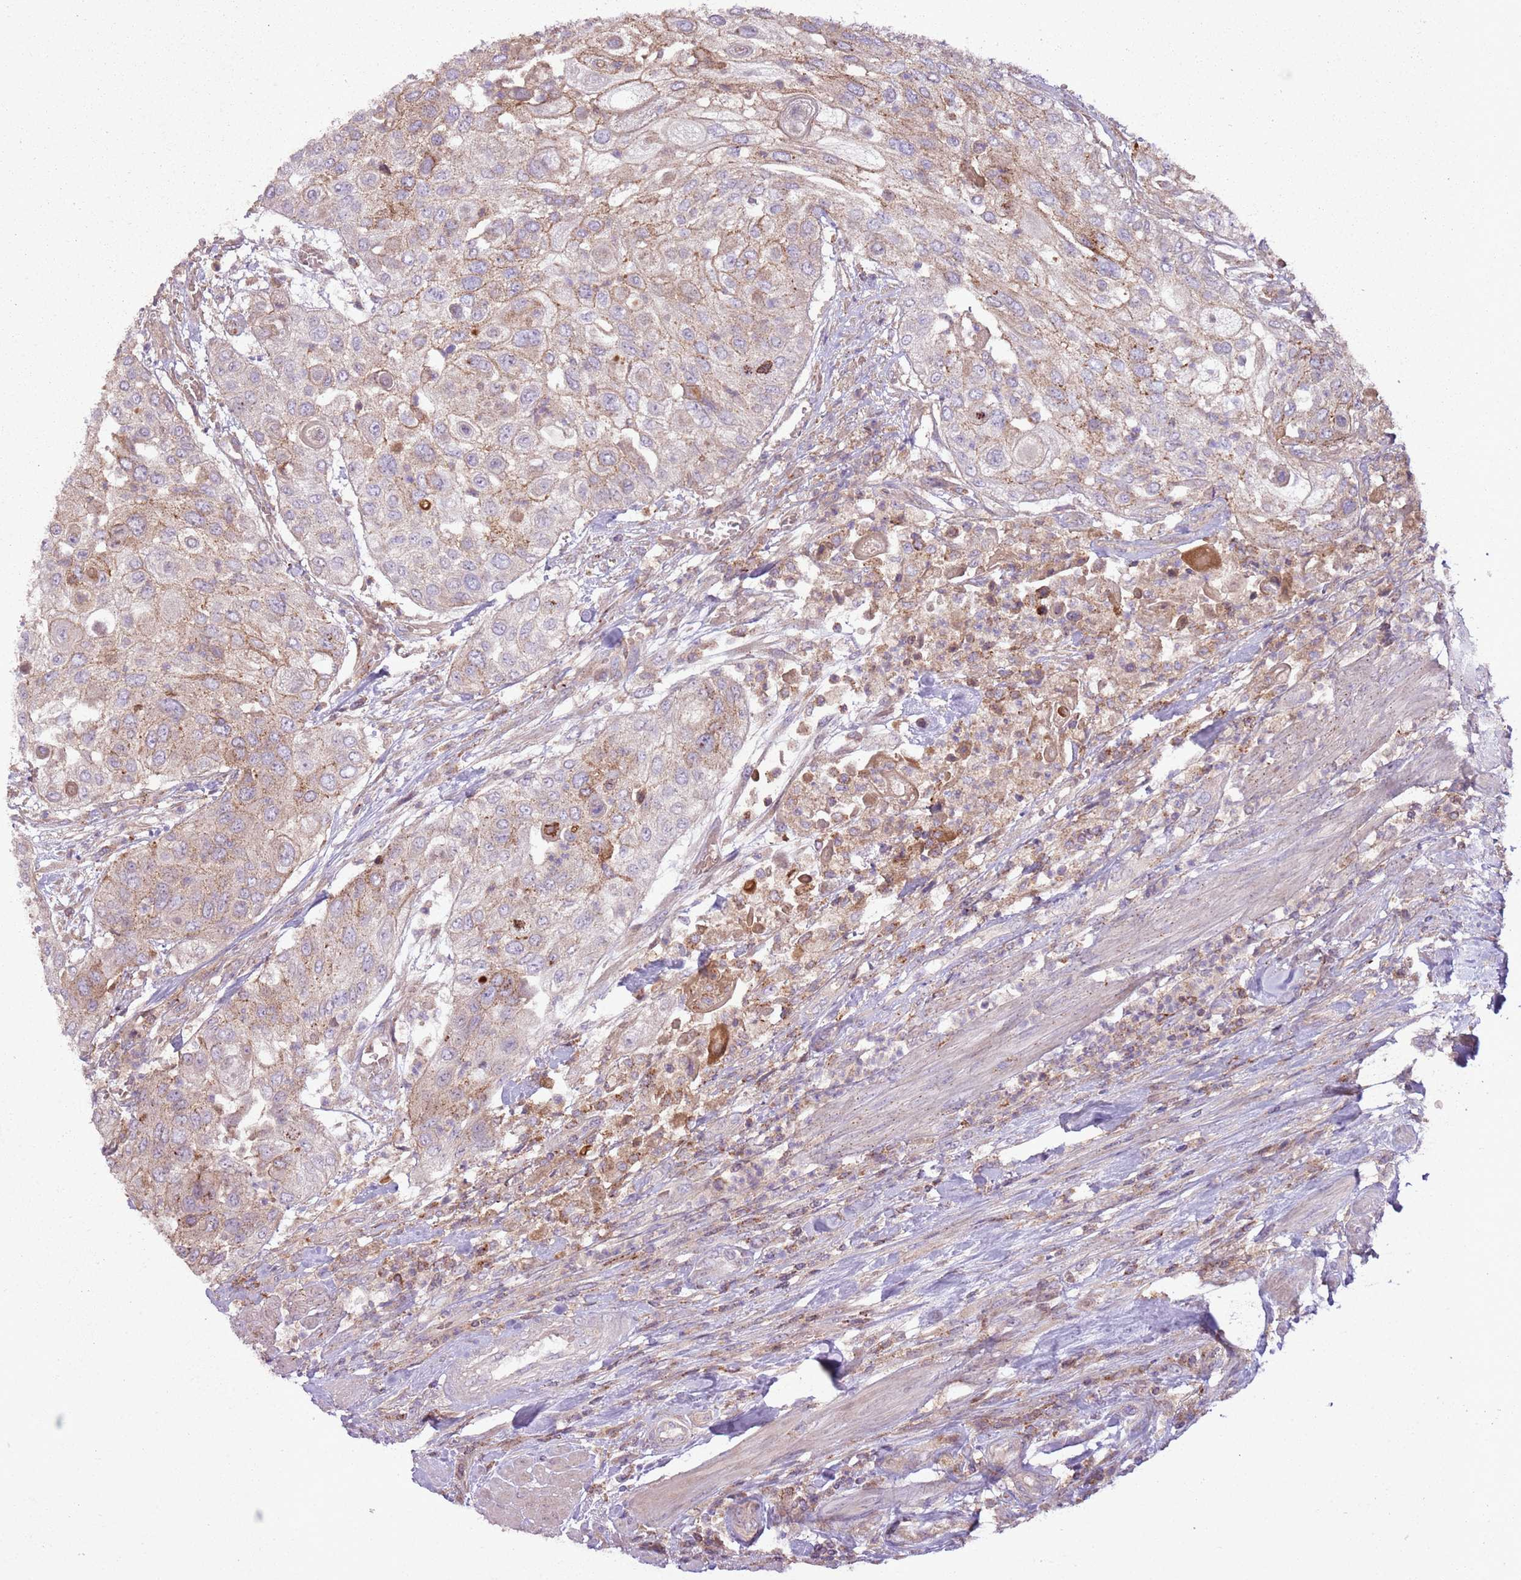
{"staining": {"intensity": "weak", "quantity": ">75%", "location": "cytoplasmic/membranous"}, "tissue": "urothelial cancer", "cell_type": "Tumor cells", "image_type": "cancer", "snomed": [{"axis": "morphology", "description": "Urothelial carcinoma, High grade"}, {"axis": "topography", "description": "Urinary bladder"}], "caption": "A low amount of weak cytoplasmic/membranous expression is identified in approximately >75% of tumor cells in high-grade urothelial carcinoma tissue.", "gene": "ANKRD24", "patient": {"sex": "female", "age": 79}}